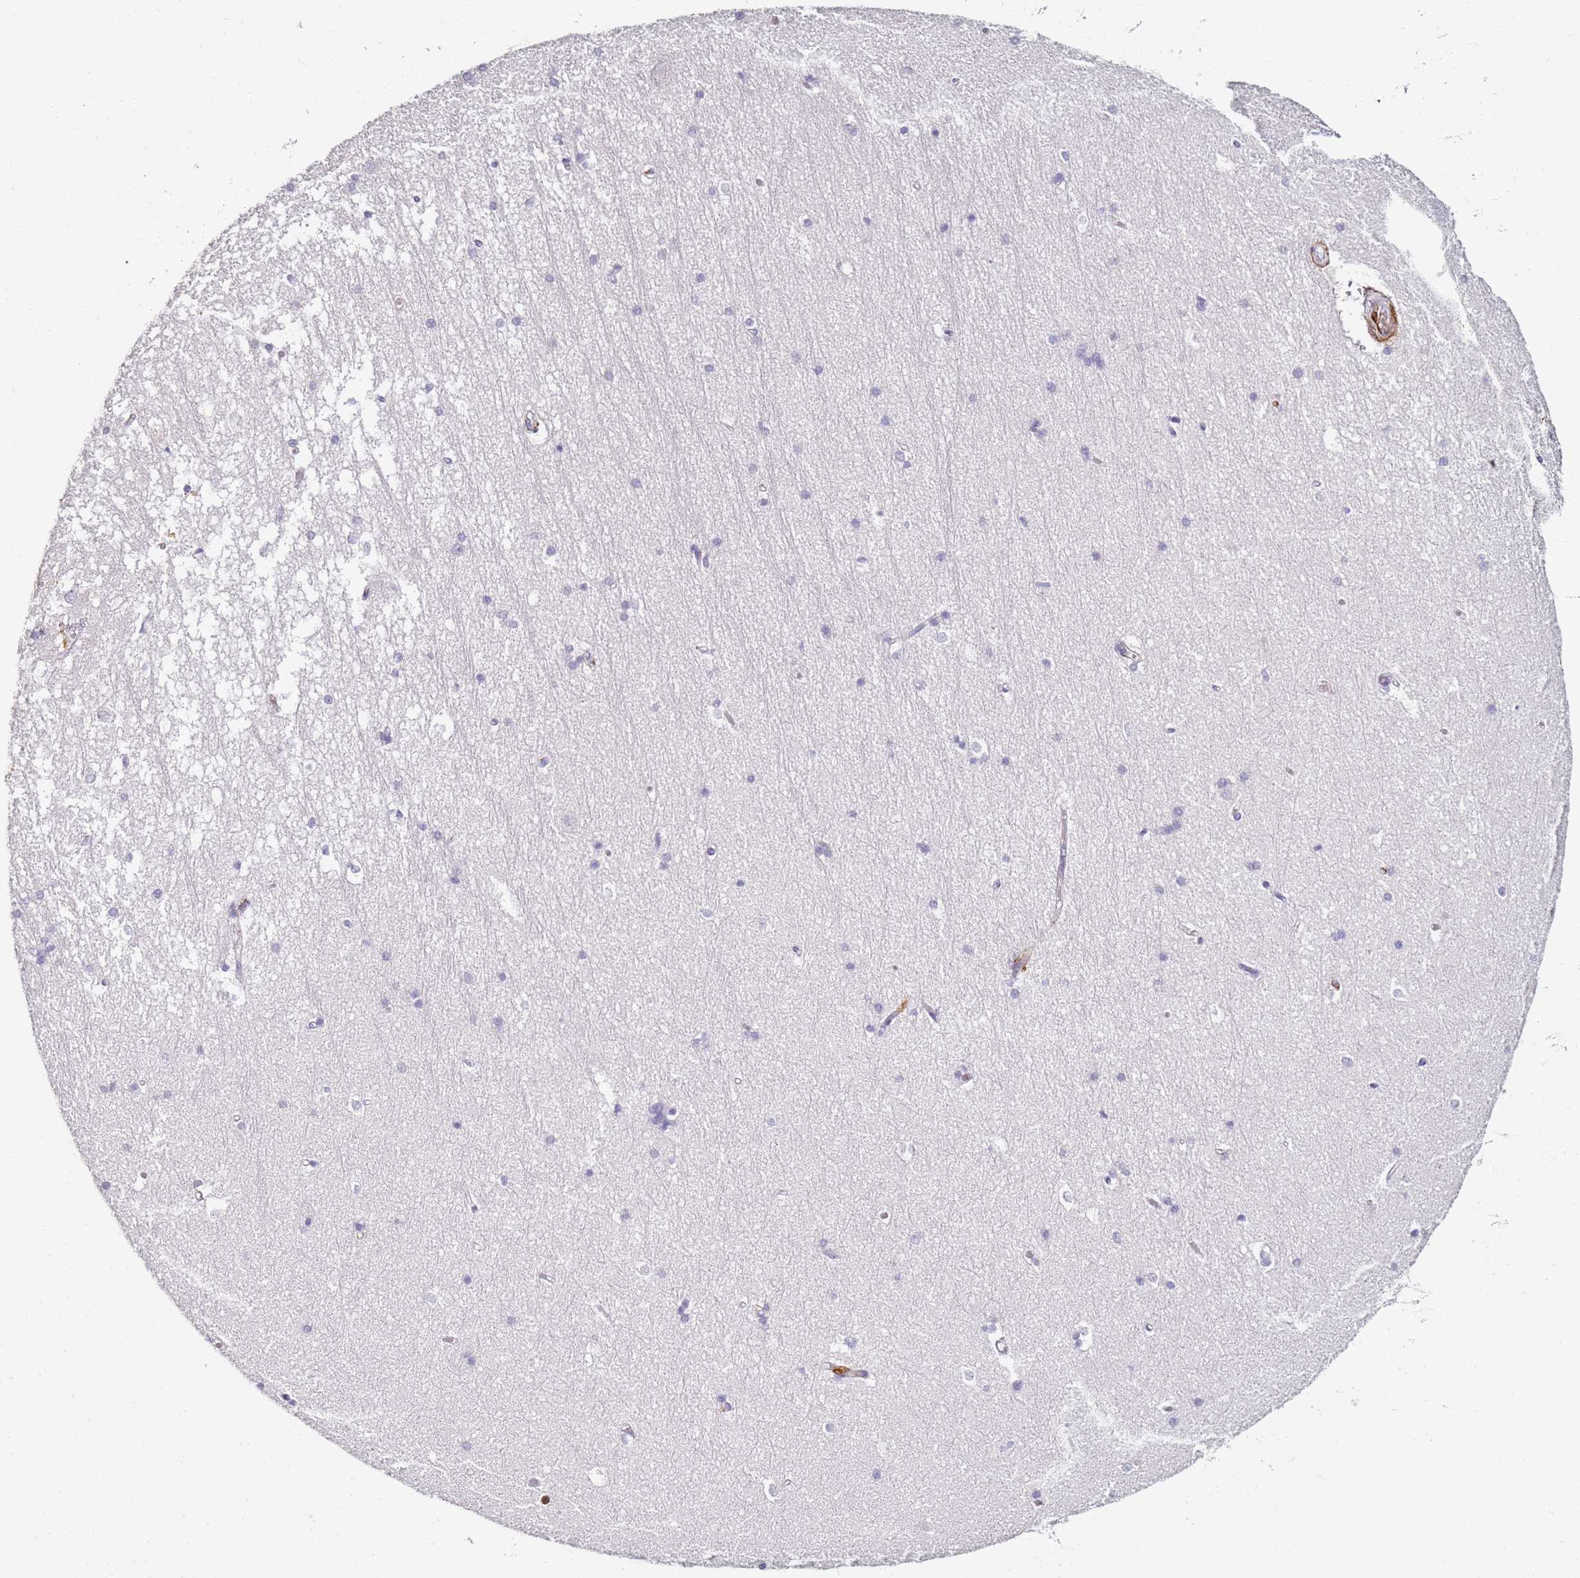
{"staining": {"intensity": "negative", "quantity": "none", "location": "none"}, "tissue": "hippocampus", "cell_type": "Glial cells", "image_type": "normal", "snomed": [{"axis": "morphology", "description": "Normal tissue, NOS"}, {"axis": "topography", "description": "Hippocampus"}], "caption": "Unremarkable hippocampus was stained to show a protein in brown. There is no significant expression in glial cells.", "gene": "S100A4", "patient": {"sex": "male", "age": 45}}